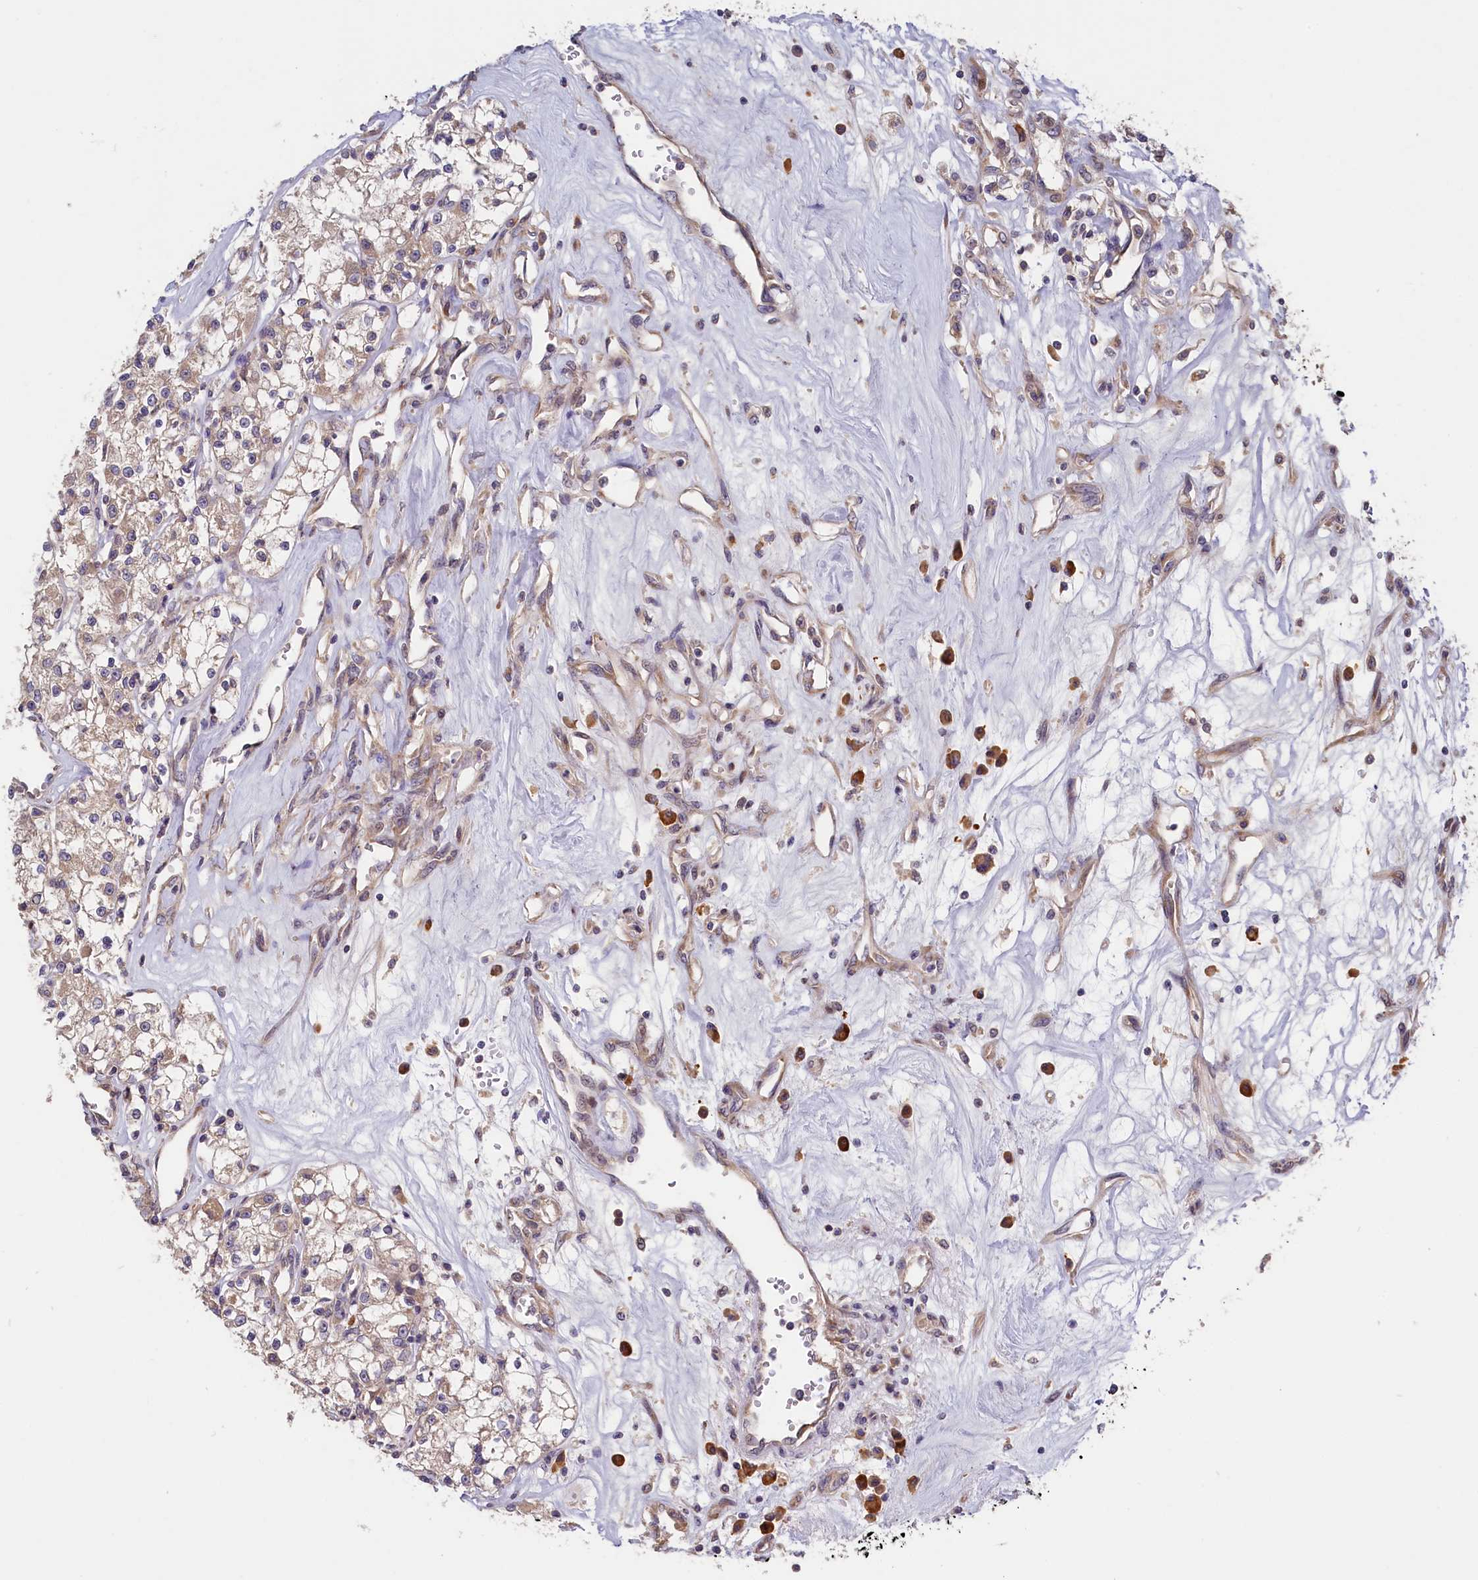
{"staining": {"intensity": "weak", "quantity": "<25%", "location": "cytoplasmic/membranous"}, "tissue": "renal cancer", "cell_type": "Tumor cells", "image_type": "cancer", "snomed": [{"axis": "morphology", "description": "Adenocarcinoma, NOS"}, {"axis": "topography", "description": "Kidney"}], "caption": "The image reveals no significant positivity in tumor cells of renal adenocarcinoma.", "gene": "CEP44", "patient": {"sex": "female", "age": 59}}